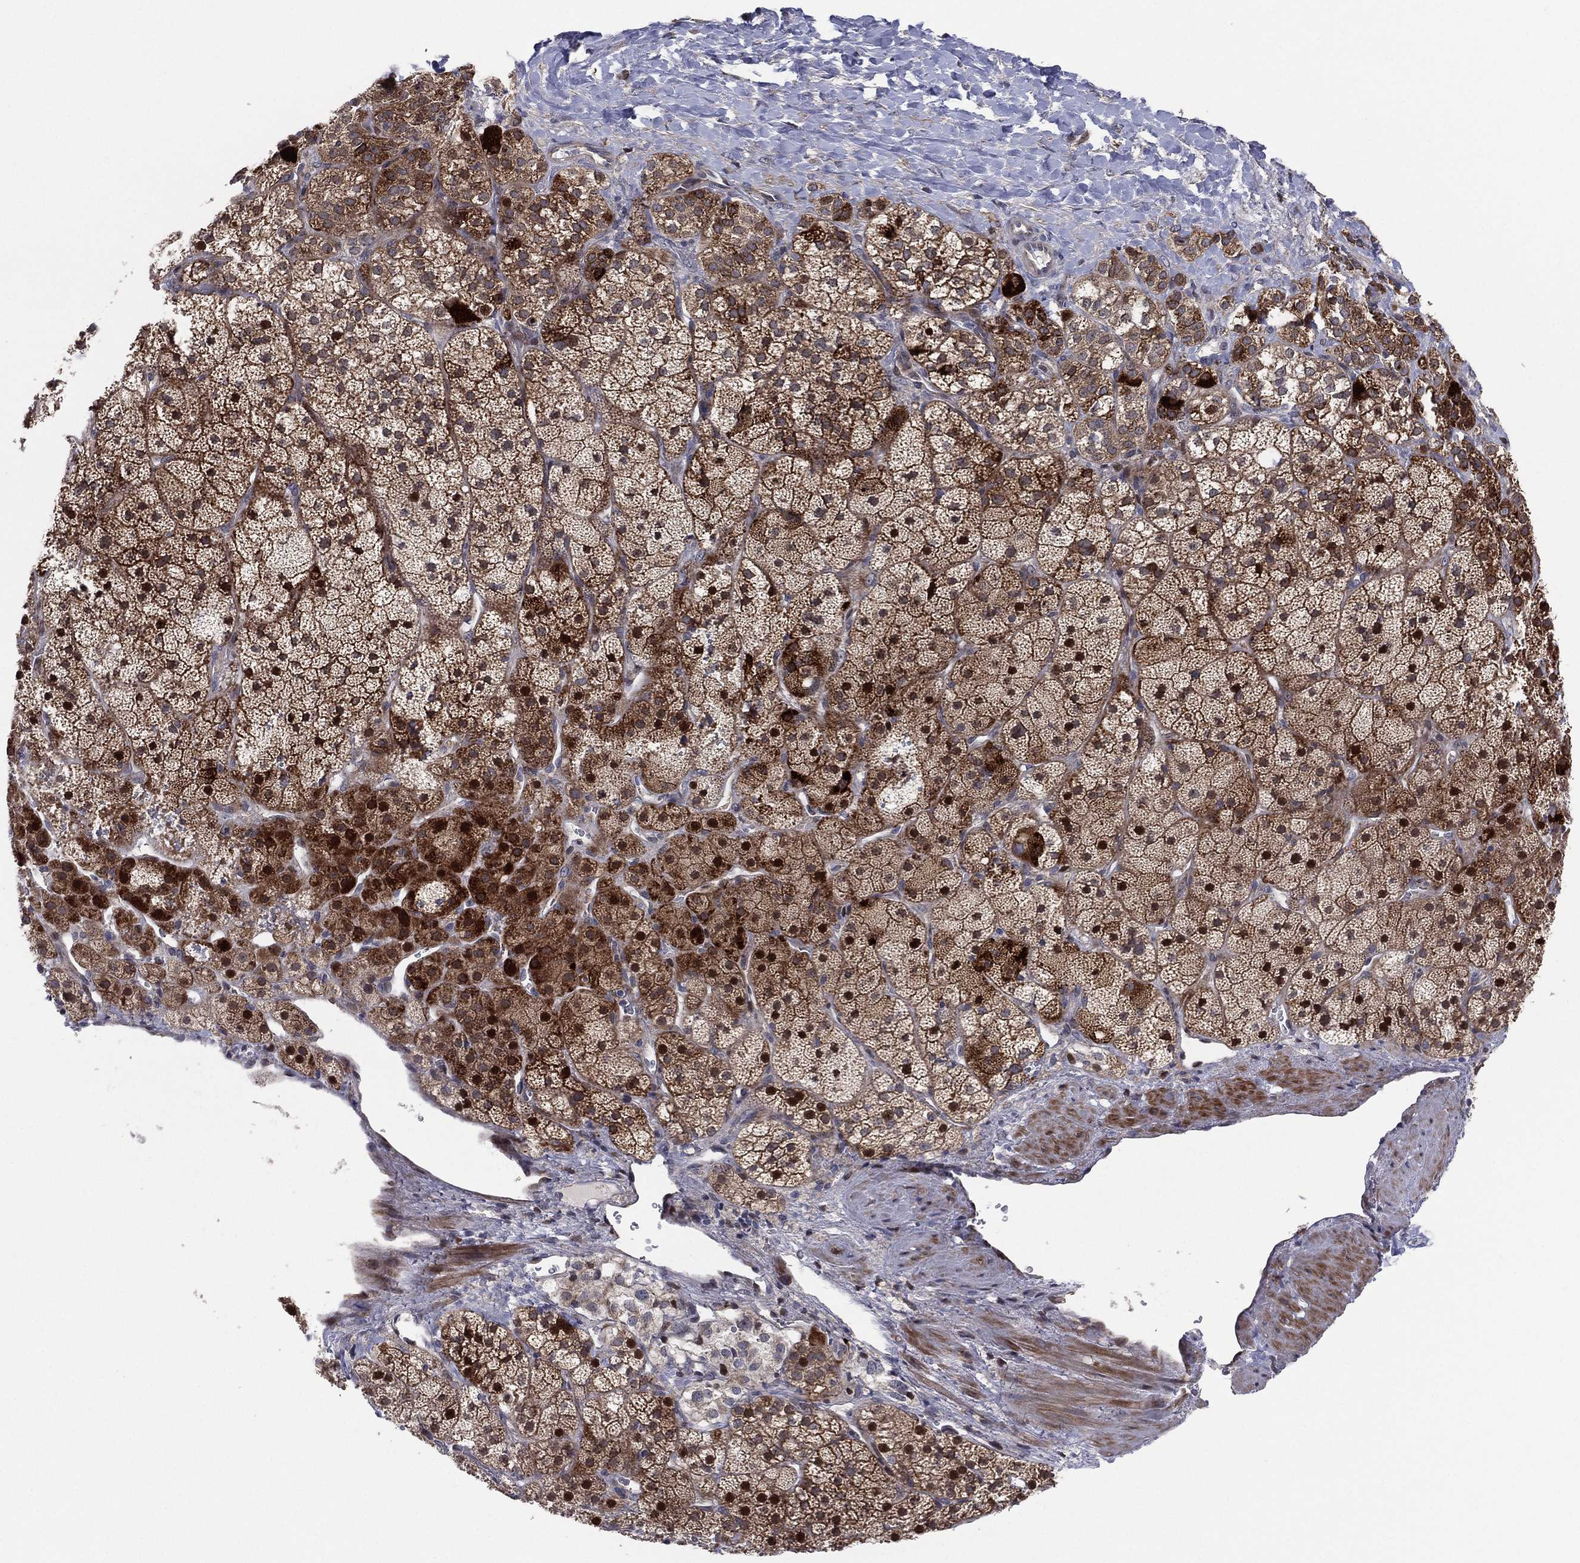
{"staining": {"intensity": "strong", "quantity": "25%-75%", "location": "cytoplasmic/membranous,nuclear"}, "tissue": "adrenal gland", "cell_type": "Glandular cells", "image_type": "normal", "snomed": [{"axis": "morphology", "description": "Normal tissue, NOS"}, {"axis": "topography", "description": "Adrenal gland"}], "caption": "Brown immunohistochemical staining in normal adrenal gland displays strong cytoplasmic/membranous,nuclear positivity in about 25%-75% of glandular cells.", "gene": "UTP14A", "patient": {"sex": "male", "age": 57}}